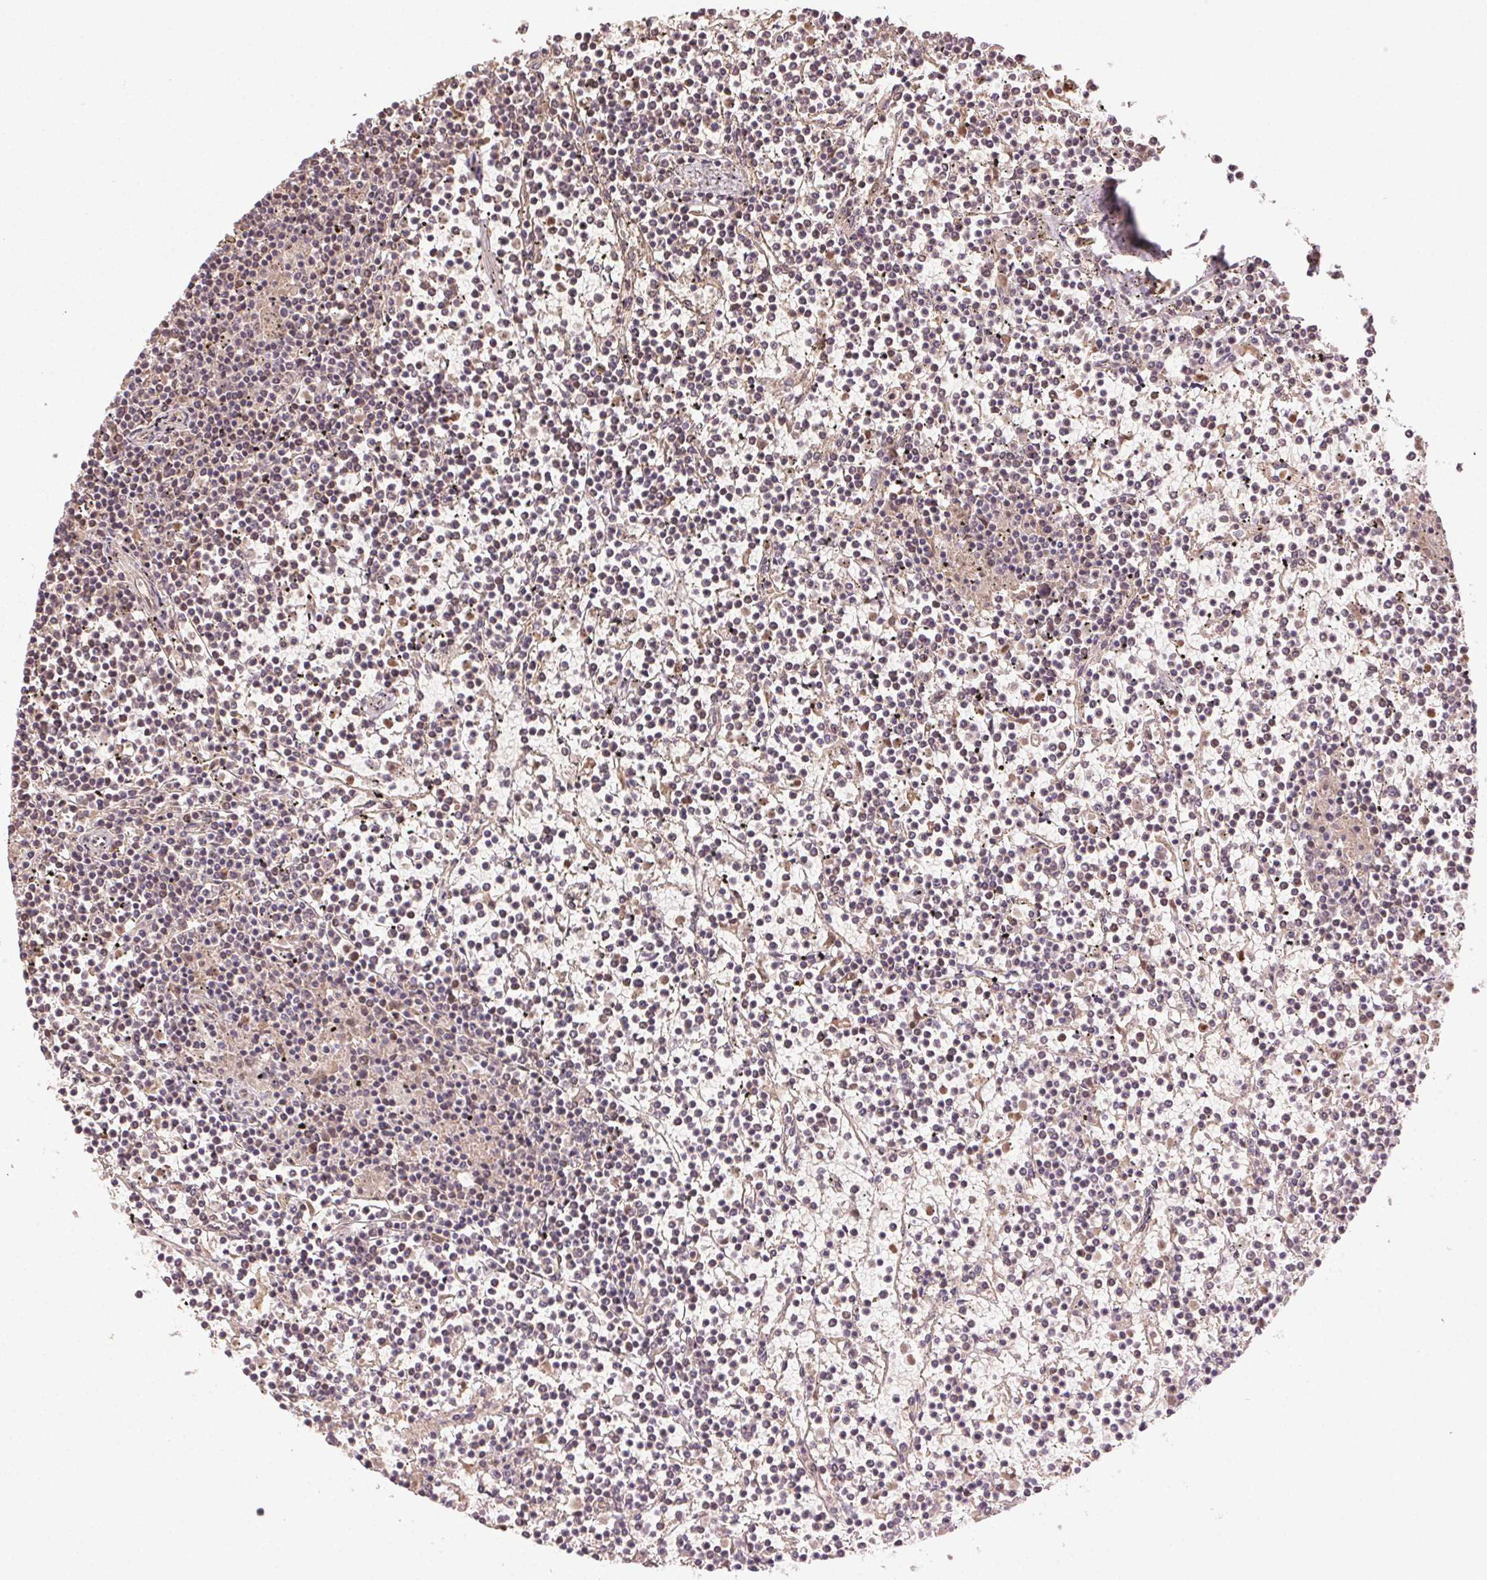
{"staining": {"intensity": "negative", "quantity": "none", "location": "none"}, "tissue": "lymphoma", "cell_type": "Tumor cells", "image_type": "cancer", "snomed": [{"axis": "morphology", "description": "Malignant lymphoma, non-Hodgkin's type, Low grade"}, {"axis": "topography", "description": "Spleen"}], "caption": "This micrograph is of malignant lymphoma, non-Hodgkin's type (low-grade) stained with immunohistochemistry (IHC) to label a protein in brown with the nuclei are counter-stained blue. There is no expression in tumor cells. Nuclei are stained in blue.", "gene": "TREML4", "patient": {"sex": "female", "age": 19}}